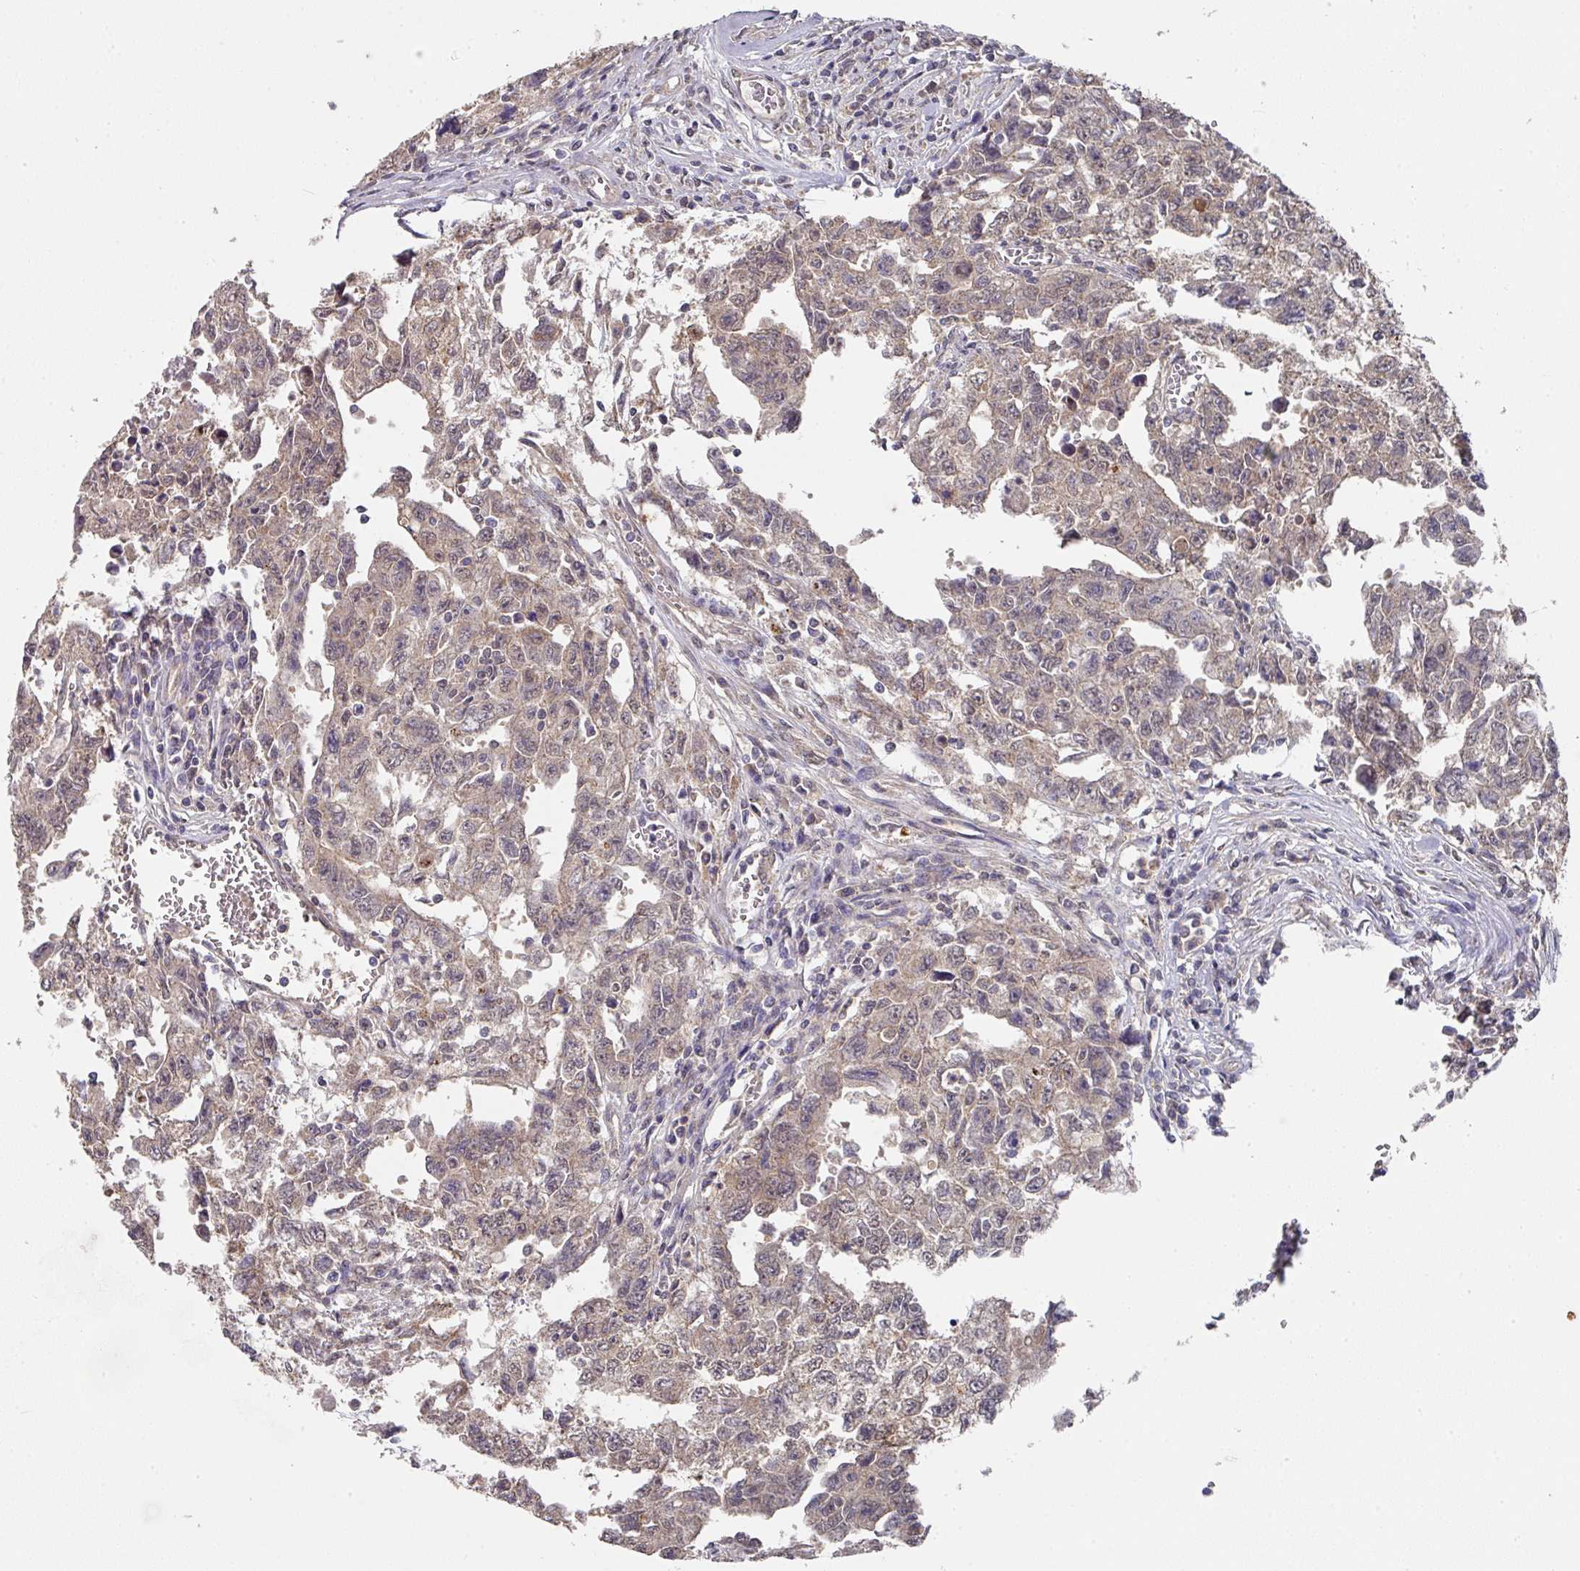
{"staining": {"intensity": "weak", "quantity": "25%-75%", "location": "cytoplasmic/membranous"}, "tissue": "testis cancer", "cell_type": "Tumor cells", "image_type": "cancer", "snomed": [{"axis": "morphology", "description": "Carcinoma, Embryonal, NOS"}, {"axis": "topography", "description": "Testis"}], "caption": "Testis cancer (embryonal carcinoma) stained for a protein exhibits weak cytoplasmic/membranous positivity in tumor cells.", "gene": "EXTL3", "patient": {"sex": "male", "age": 24}}